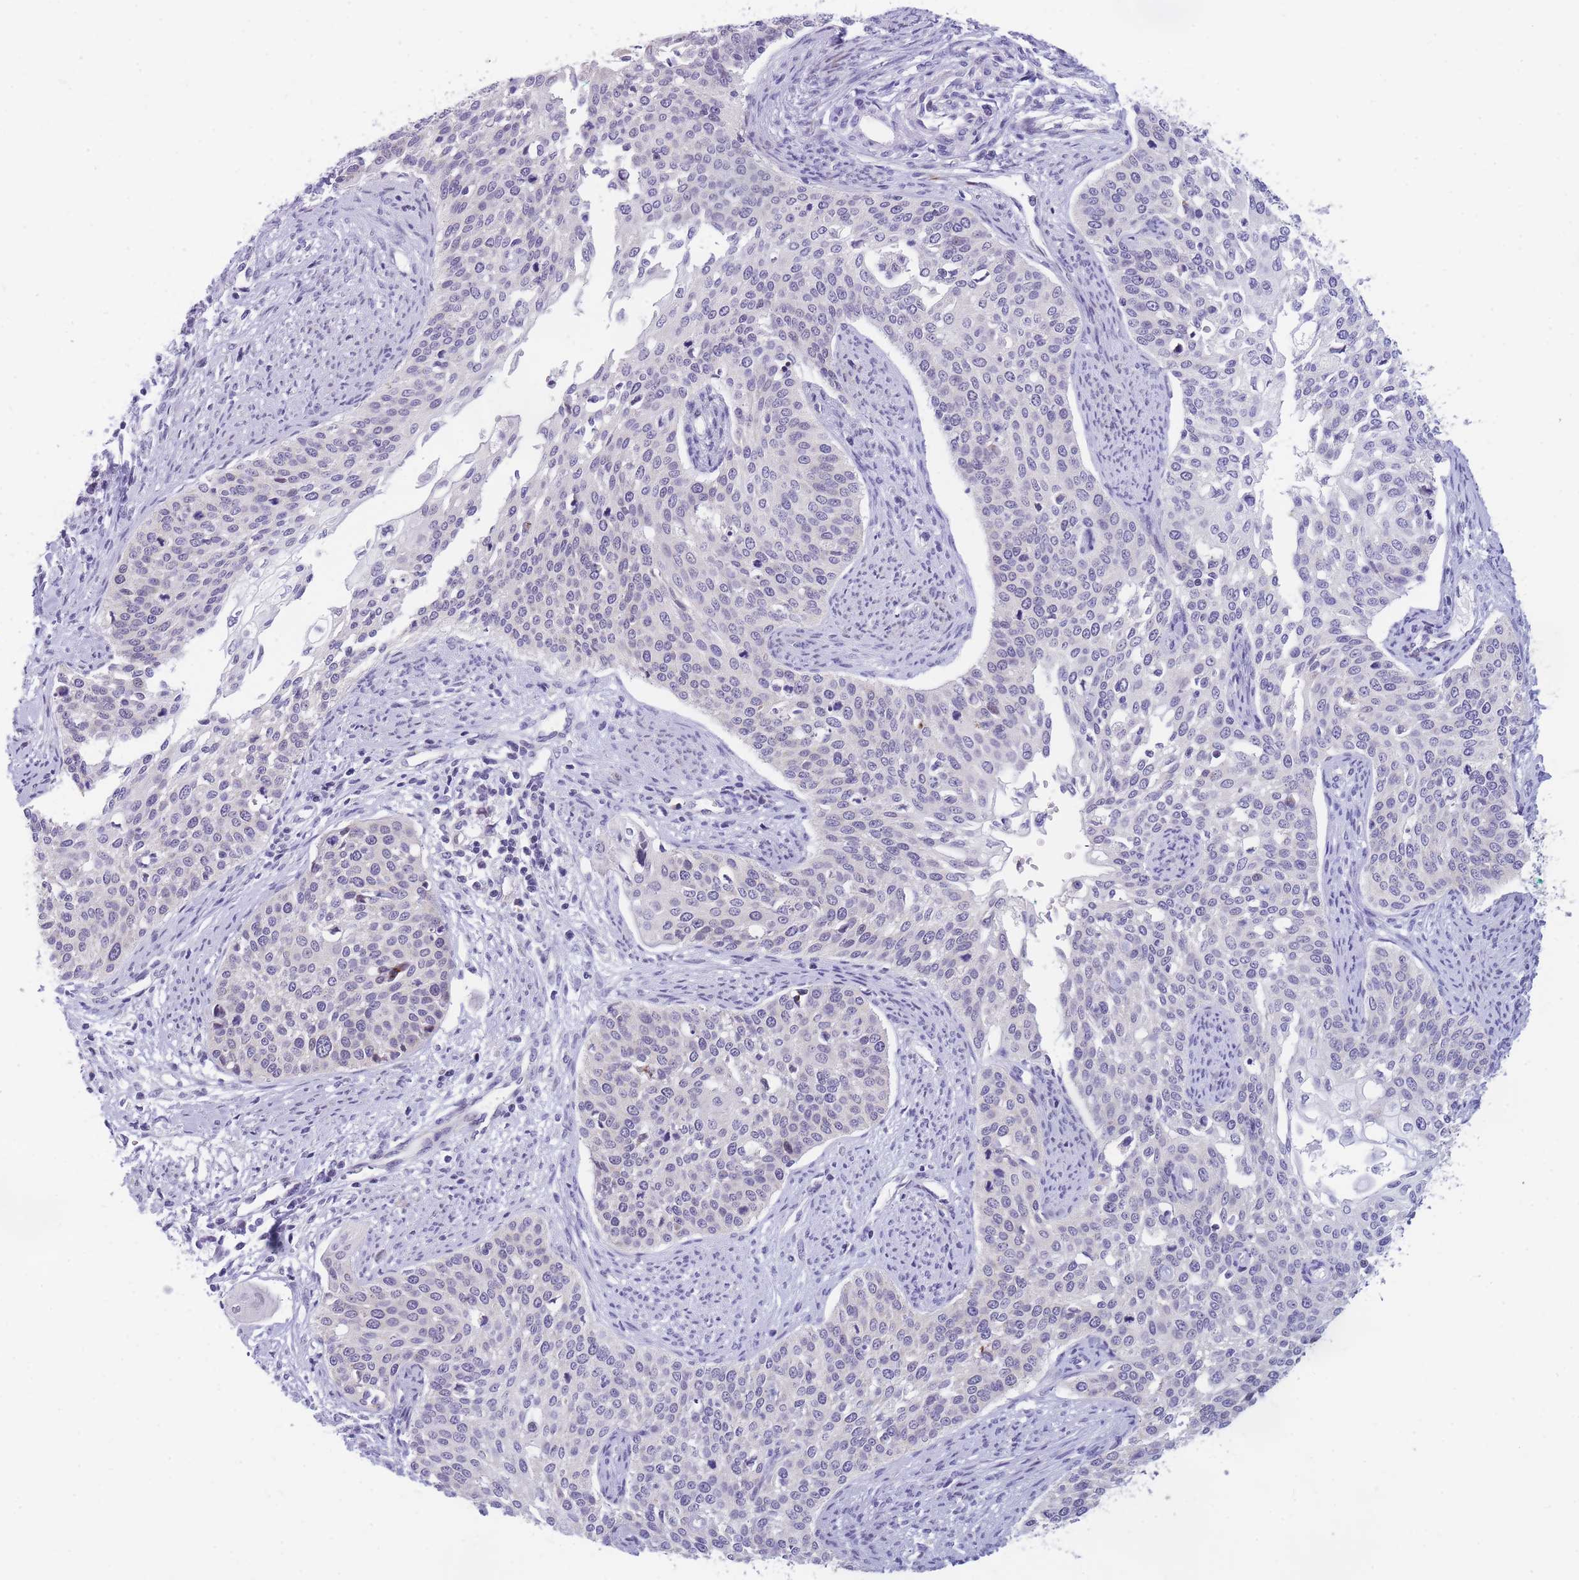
{"staining": {"intensity": "moderate", "quantity": "25%-75%", "location": "cytoplasmic/membranous"}, "tissue": "cervical cancer", "cell_type": "Tumor cells", "image_type": "cancer", "snomed": [{"axis": "morphology", "description": "Squamous cell carcinoma, NOS"}, {"axis": "topography", "description": "Cervix"}], "caption": "Protein staining demonstrates moderate cytoplasmic/membranous expression in about 25%-75% of tumor cells in cervical cancer. (DAB IHC, brown staining for protein, blue staining for nuclei).", "gene": "DDX49", "patient": {"sex": "female", "age": 44}}